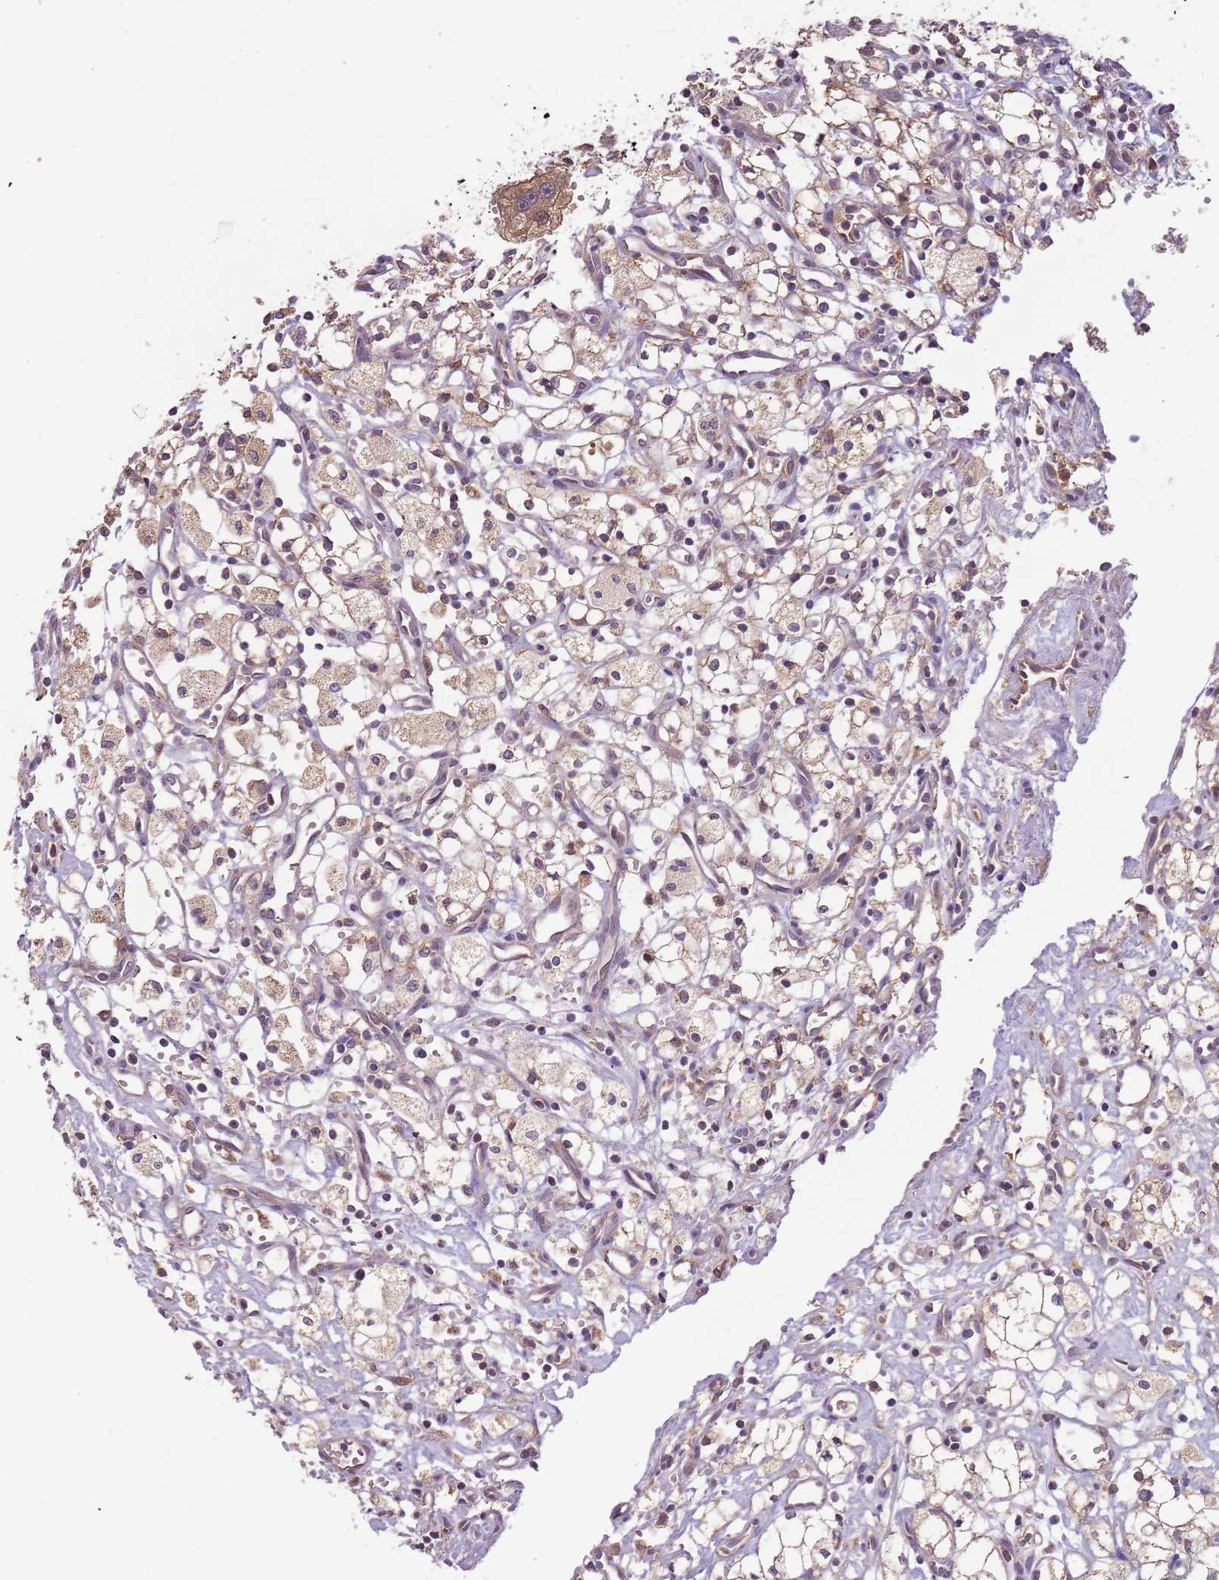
{"staining": {"intensity": "moderate", "quantity": "<25%", "location": "cytoplasmic/membranous"}, "tissue": "renal cancer", "cell_type": "Tumor cells", "image_type": "cancer", "snomed": [{"axis": "morphology", "description": "Adenocarcinoma, NOS"}, {"axis": "topography", "description": "Kidney"}], "caption": "Protein analysis of renal adenocarcinoma tissue shows moderate cytoplasmic/membranous staining in about <25% of tumor cells.", "gene": "FECH", "patient": {"sex": "male", "age": 59}}